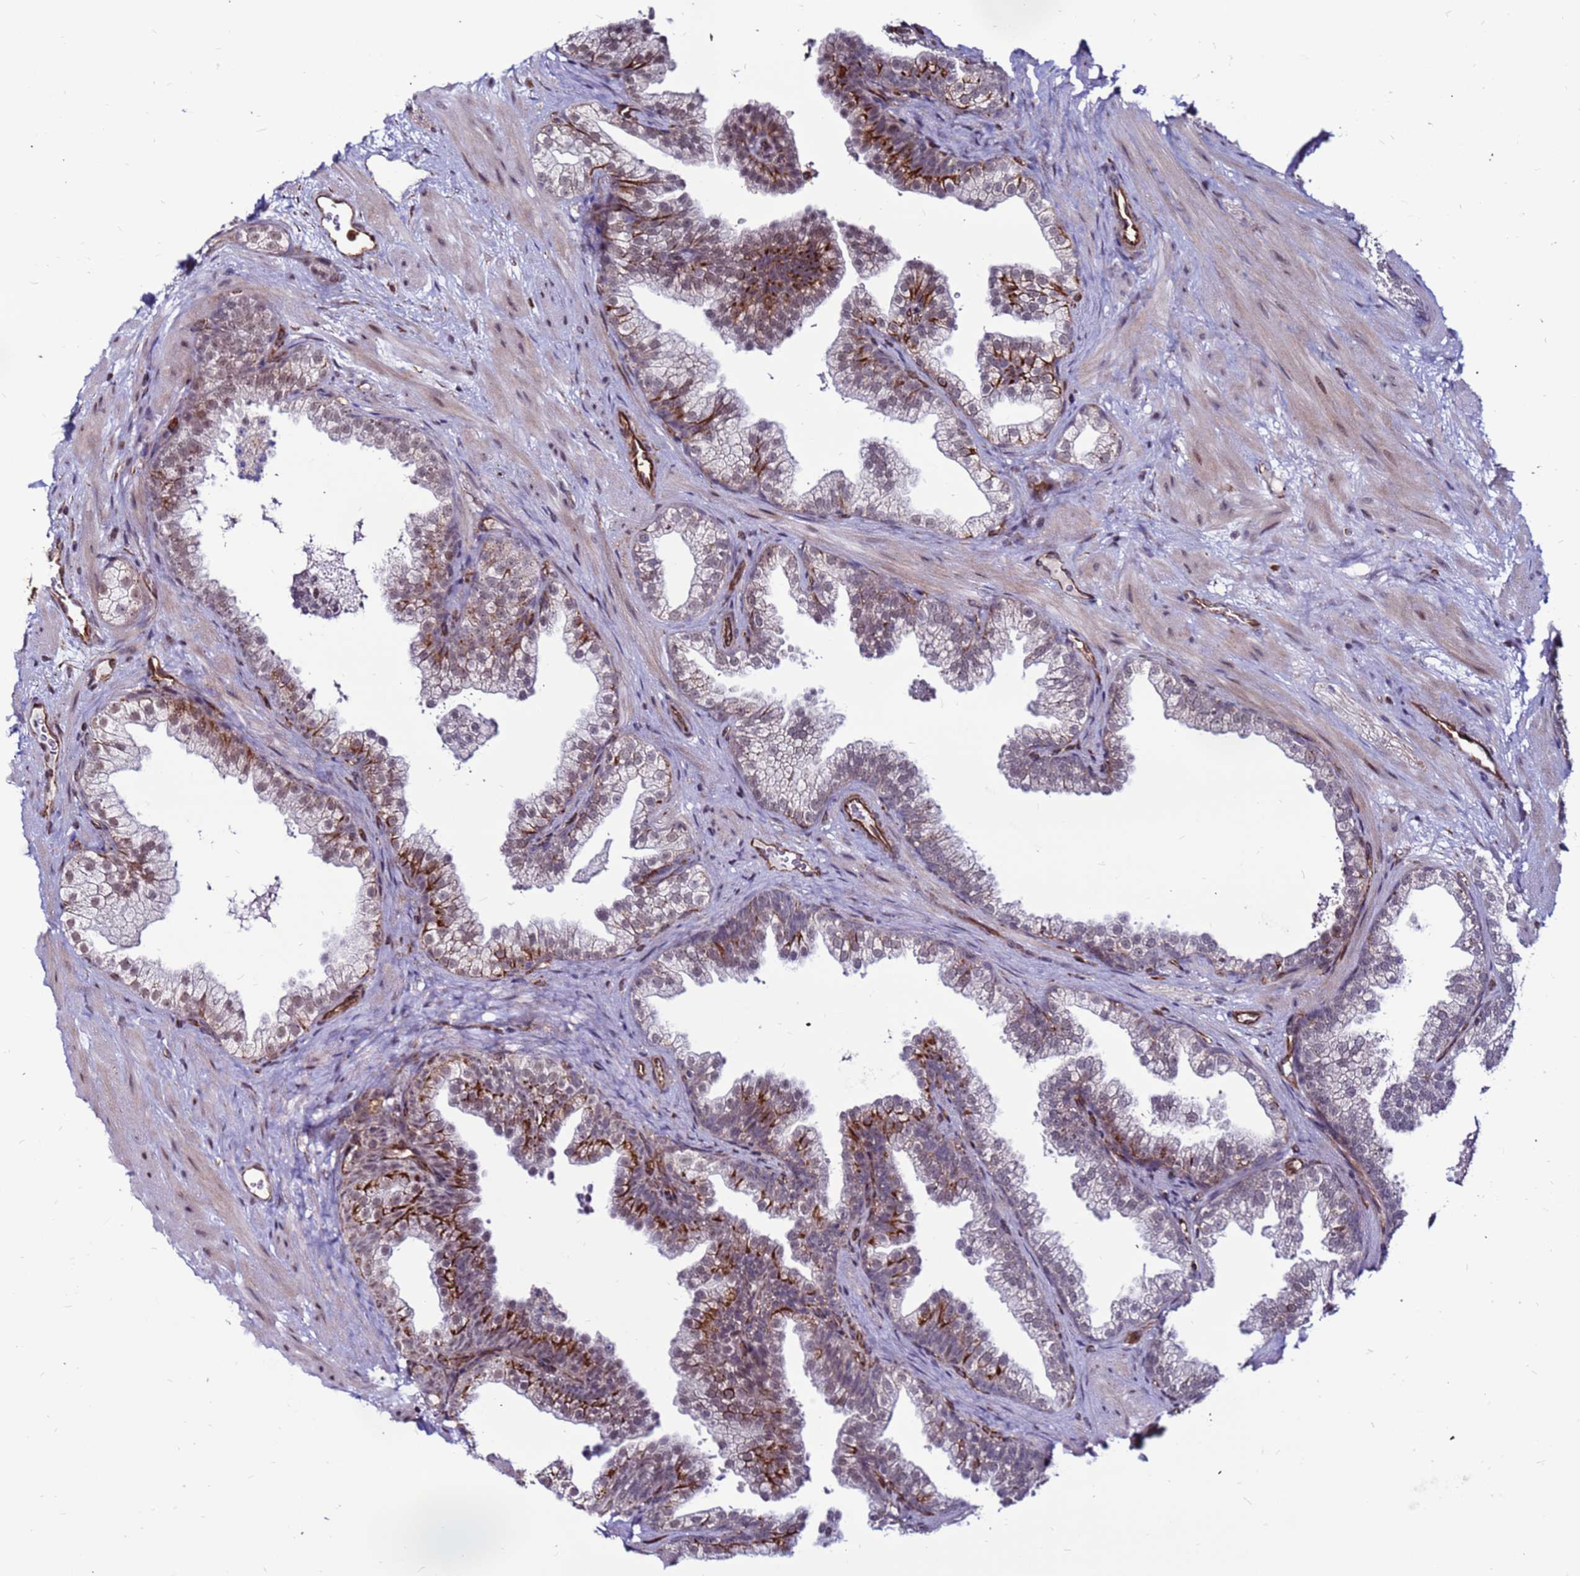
{"staining": {"intensity": "strong", "quantity": "<25%", "location": "cytoplasmic/membranous,nuclear"}, "tissue": "prostate", "cell_type": "Glandular cells", "image_type": "normal", "snomed": [{"axis": "morphology", "description": "Normal tissue, NOS"}, {"axis": "topography", "description": "Prostate"}], "caption": "DAB immunohistochemical staining of unremarkable human prostate demonstrates strong cytoplasmic/membranous,nuclear protein expression in about <25% of glandular cells.", "gene": "CLK3", "patient": {"sex": "male", "age": 37}}